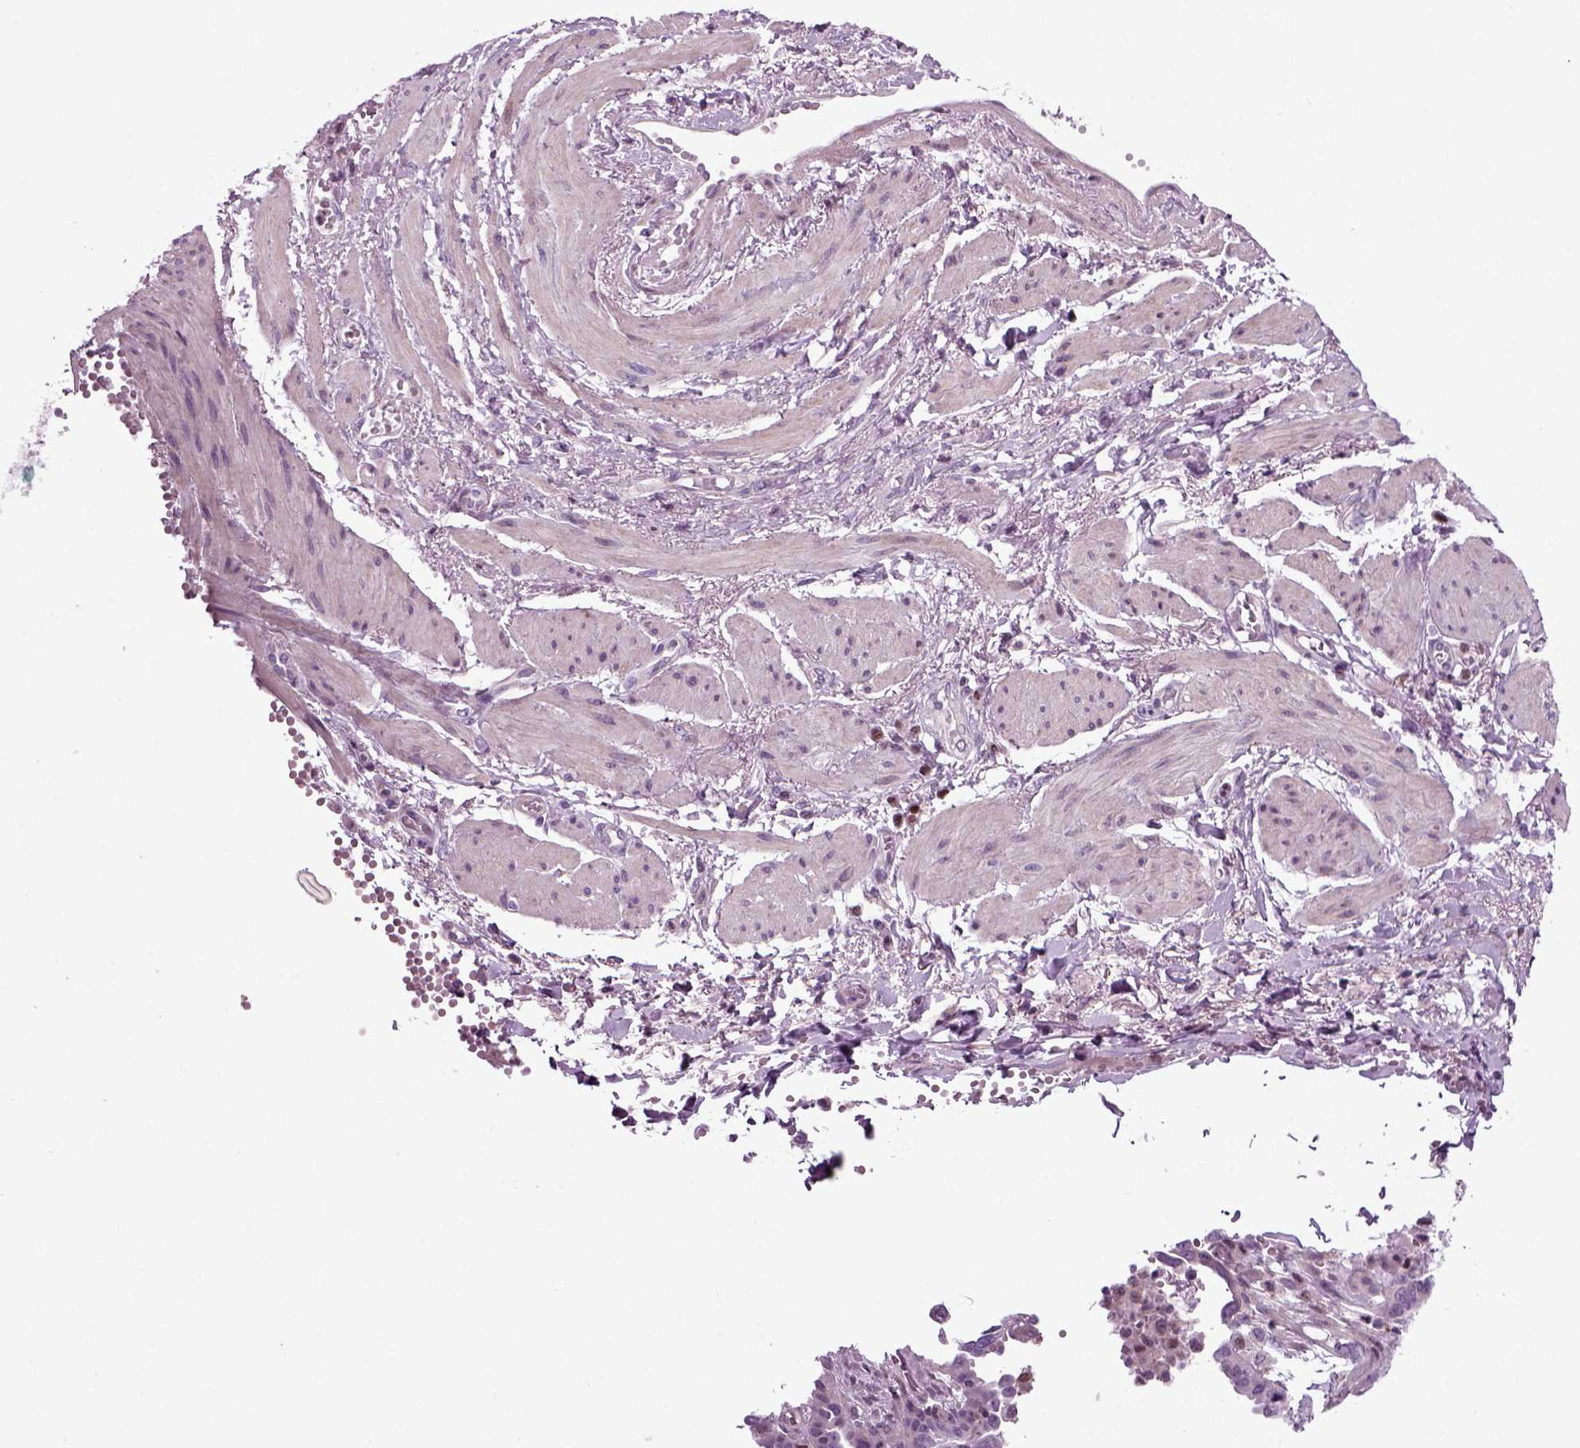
{"staining": {"intensity": "negative", "quantity": "none", "location": "none"}, "tissue": "ovarian cancer", "cell_type": "Tumor cells", "image_type": "cancer", "snomed": [{"axis": "morphology", "description": "Cystadenocarcinoma, serous, NOS"}, {"axis": "topography", "description": "Ovary"}], "caption": "Human serous cystadenocarcinoma (ovarian) stained for a protein using immunohistochemistry (IHC) exhibits no expression in tumor cells.", "gene": "ARID3A", "patient": {"sex": "female", "age": 67}}